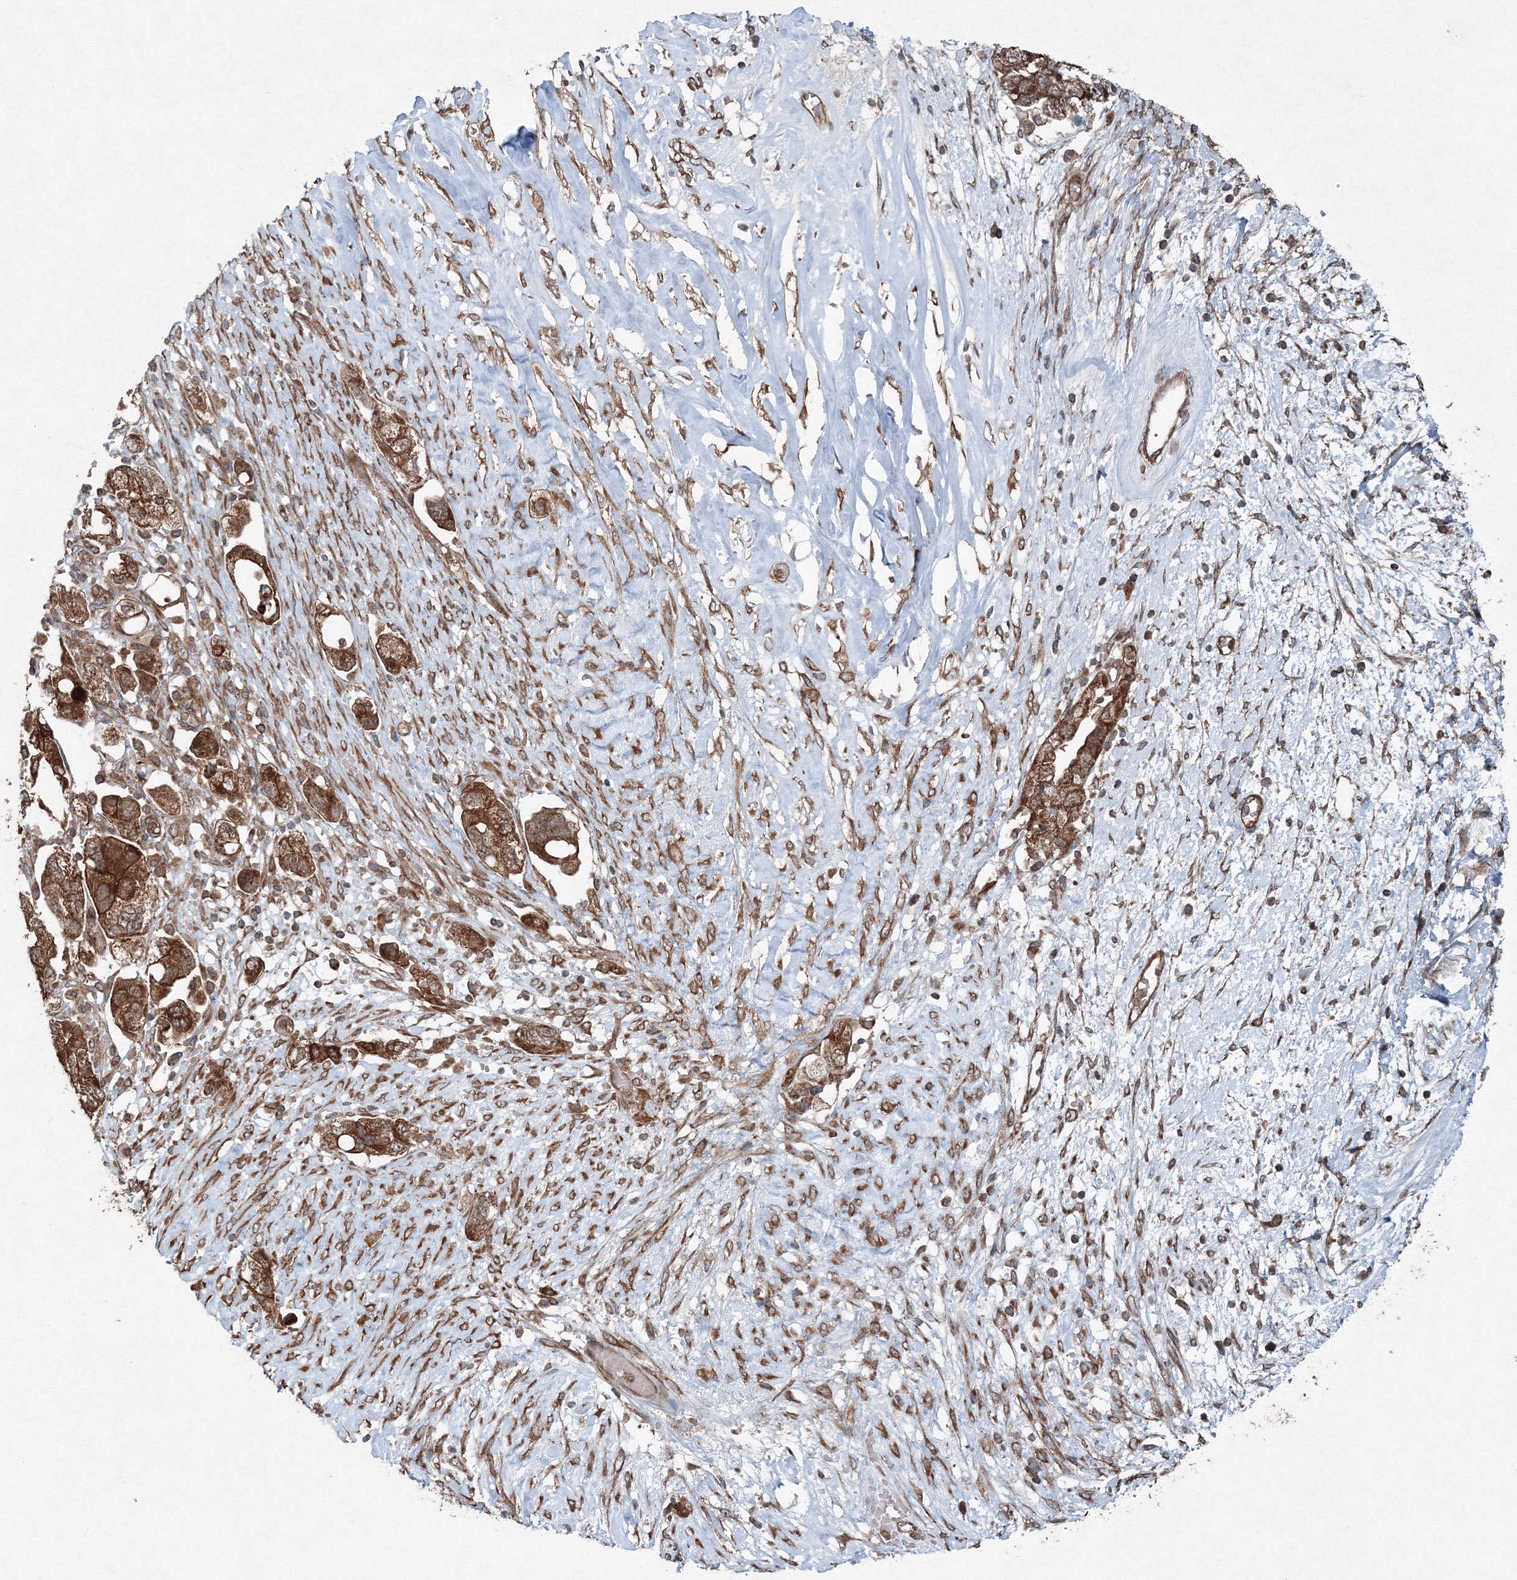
{"staining": {"intensity": "strong", "quantity": ">75%", "location": "cytoplasmic/membranous"}, "tissue": "ovarian cancer", "cell_type": "Tumor cells", "image_type": "cancer", "snomed": [{"axis": "morphology", "description": "Carcinoma, NOS"}, {"axis": "morphology", "description": "Cystadenocarcinoma, serous, NOS"}, {"axis": "topography", "description": "Ovary"}], "caption": "The immunohistochemical stain shows strong cytoplasmic/membranous staining in tumor cells of ovarian cancer tissue.", "gene": "COPS7B", "patient": {"sex": "female", "age": 69}}